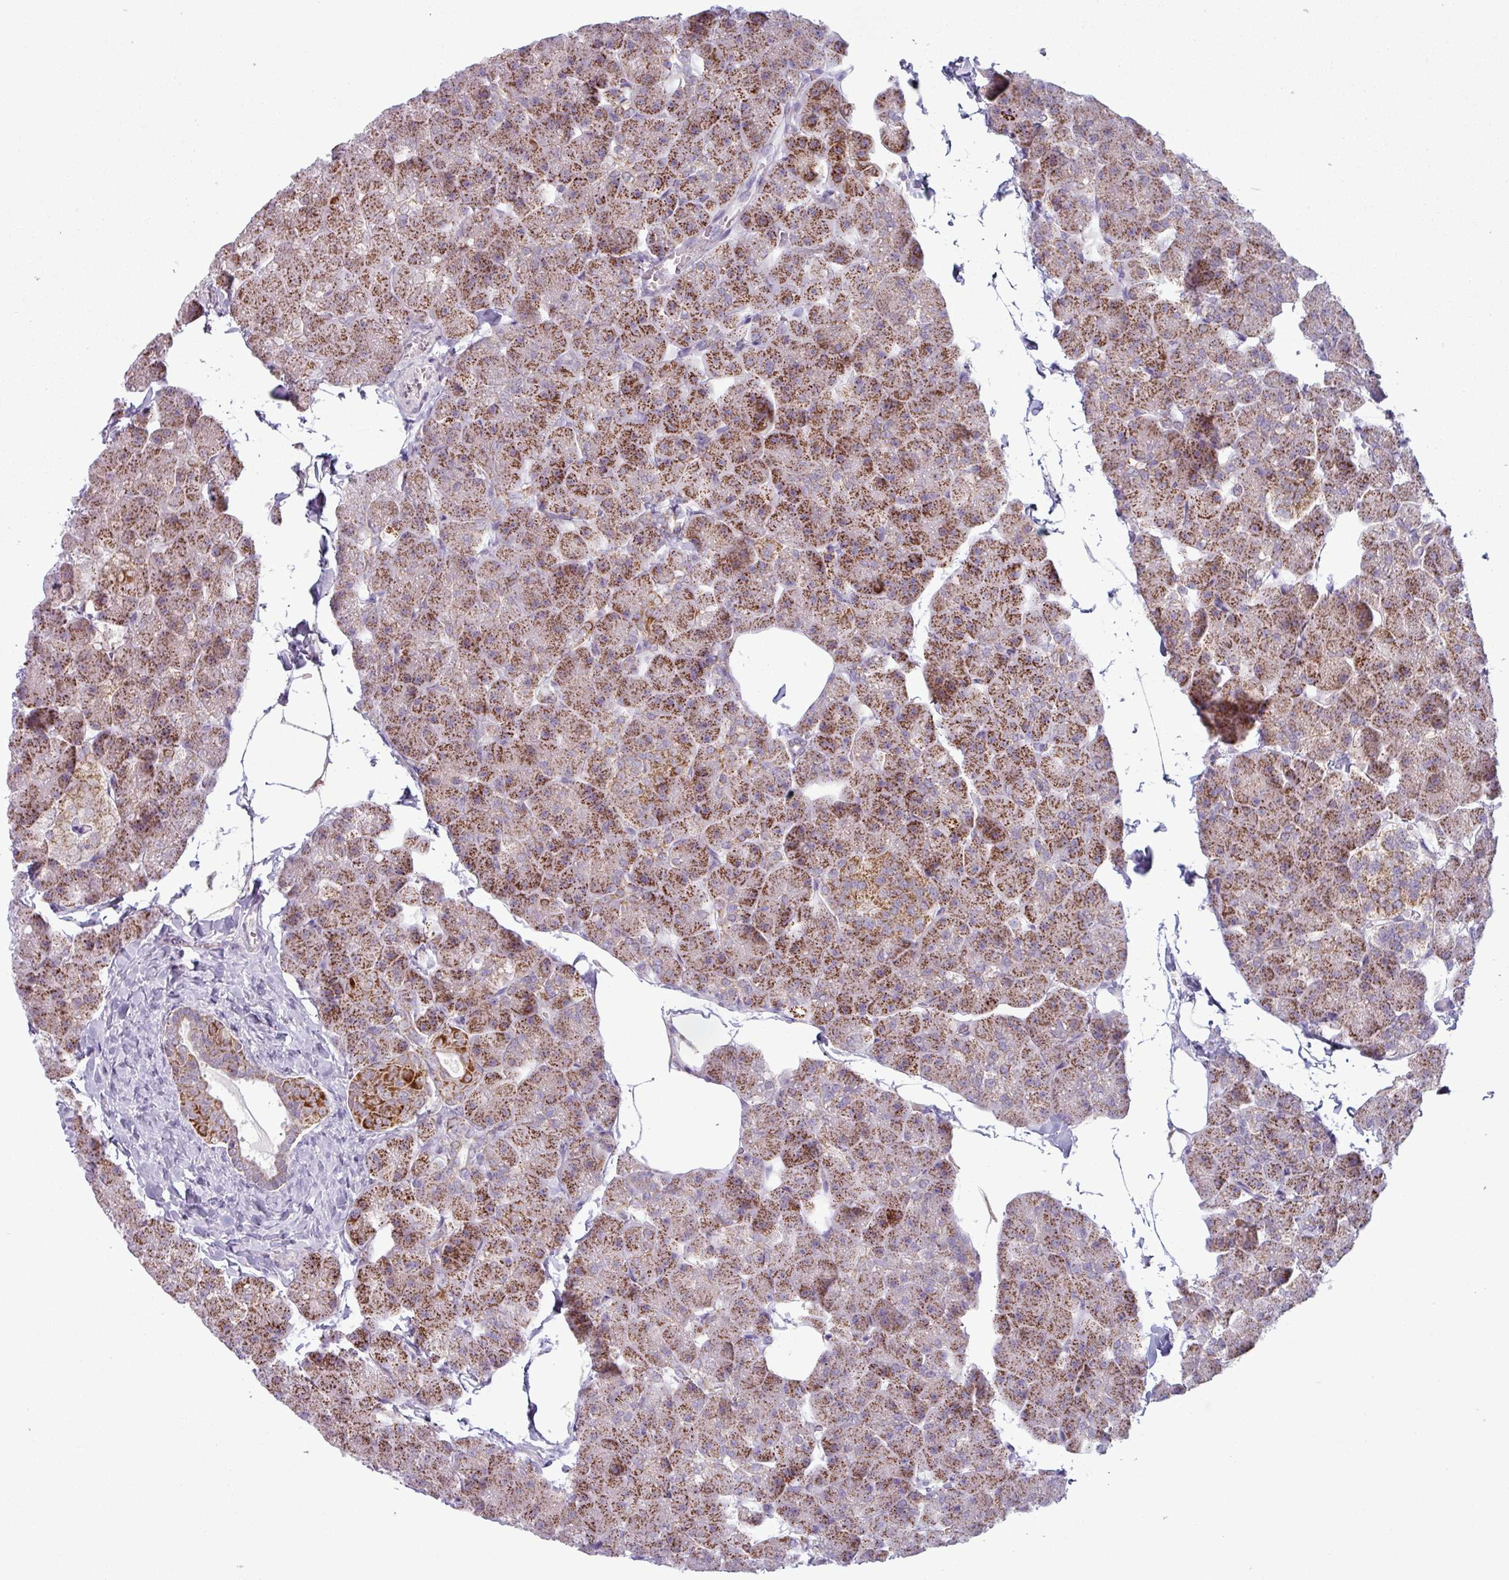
{"staining": {"intensity": "strong", "quantity": ">75%", "location": "cytoplasmic/membranous"}, "tissue": "pancreas", "cell_type": "Exocrine glandular cells", "image_type": "normal", "snomed": [{"axis": "morphology", "description": "Normal tissue, NOS"}, {"axis": "topography", "description": "Pancreas"}], "caption": "IHC micrograph of unremarkable human pancreas stained for a protein (brown), which displays high levels of strong cytoplasmic/membranous staining in about >75% of exocrine glandular cells.", "gene": "ZNF615", "patient": {"sex": "male", "age": 35}}